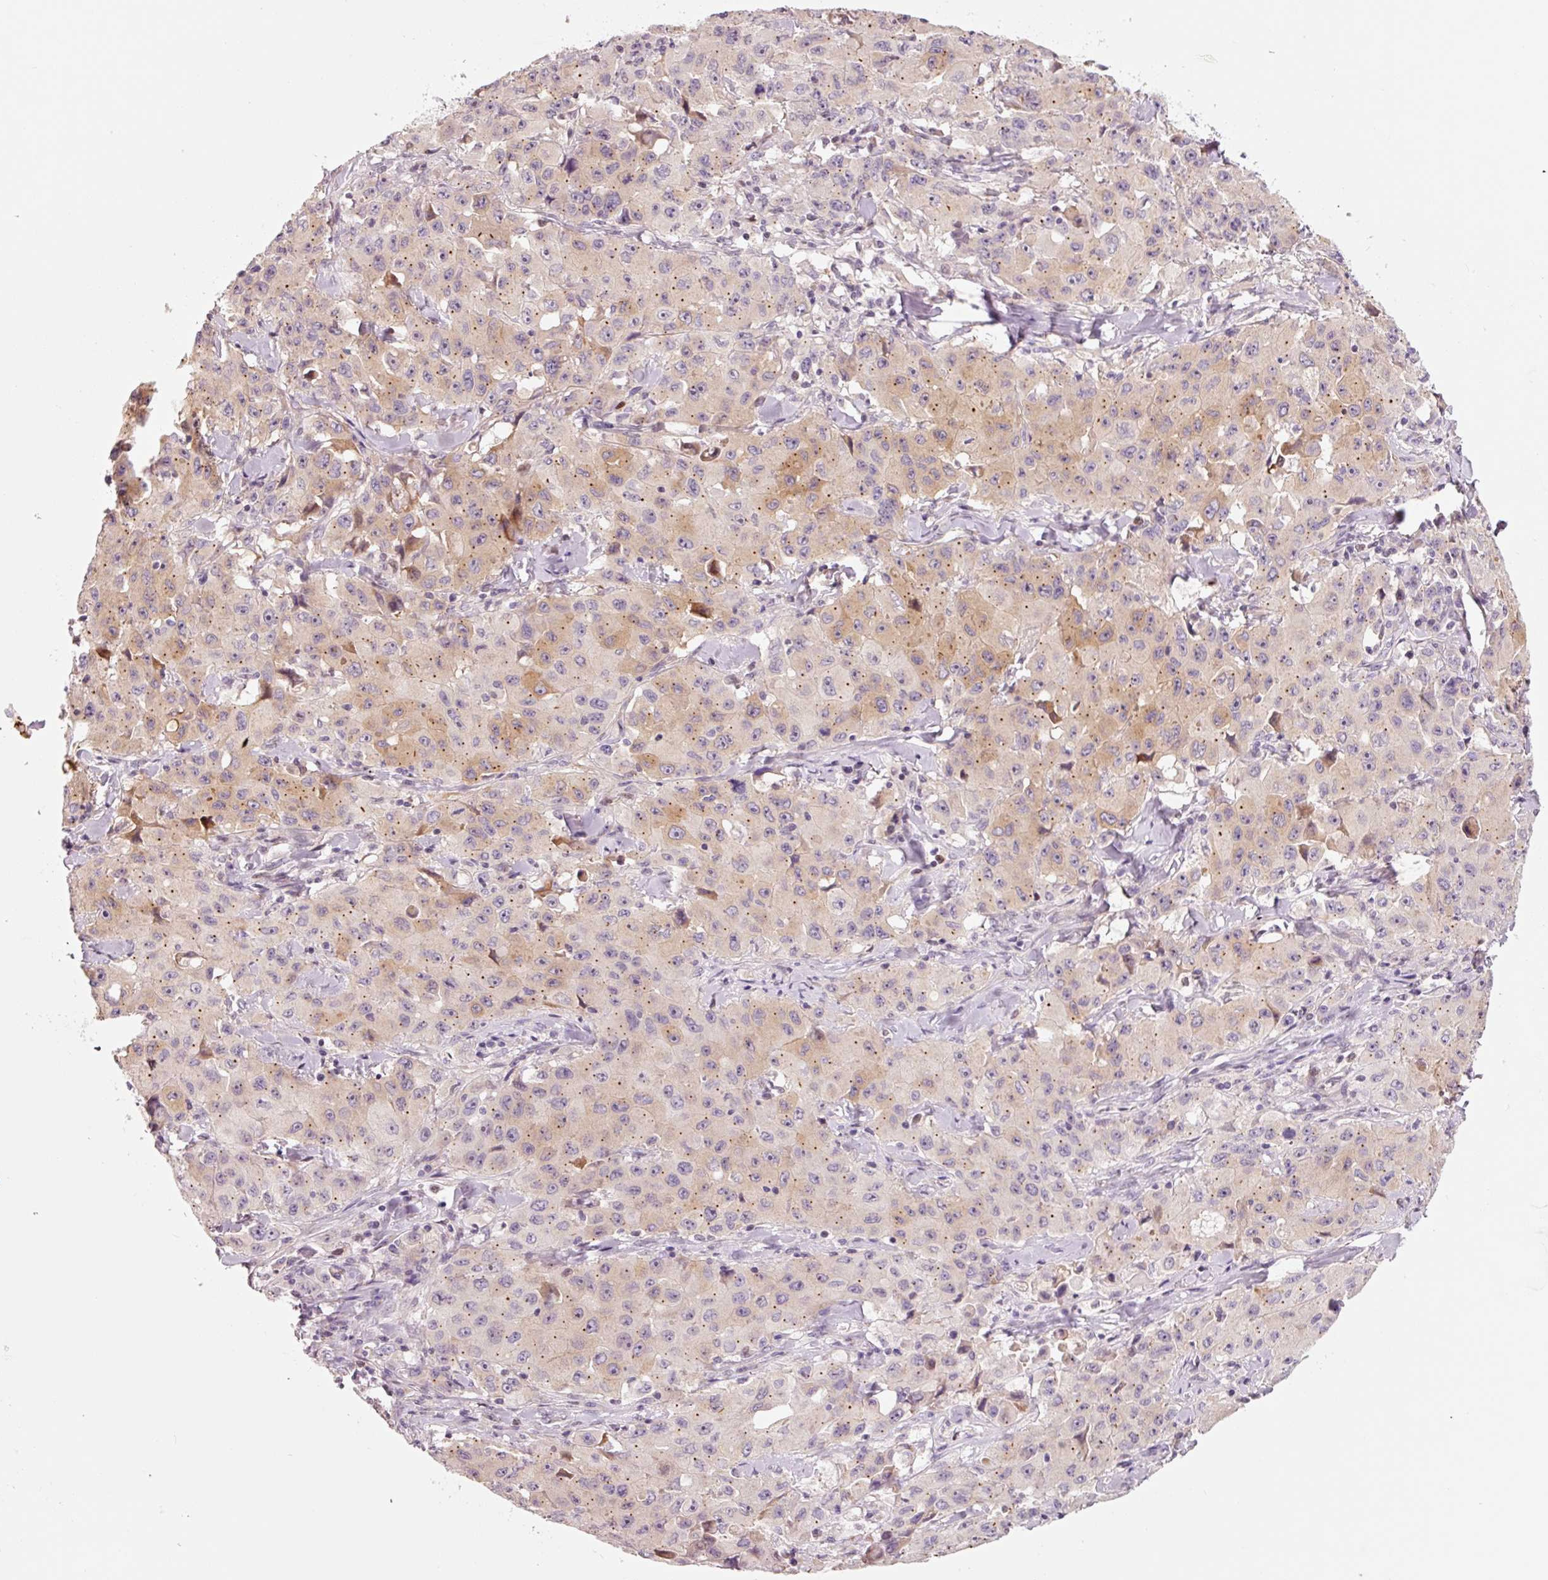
{"staining": {"intensity": "moderate", "quantity": "<25%", "location": "cytoplasmic/membranous,nuclear"}, "tissue": "lung cancer", "cell_type": "Tumor cells", "image_type": "cancer", "snomed": [{"axis": "morphology", "description": "Squamous cell carcinoma, NOS"}, {"axis": "topography", "description": "Lung"}], "caption": "Protein staining shows moderate cytoplasmic/membranous and nuclear positivity in about <25% of tumor cells in lung cancer (squamous cell carcinoma). (DAB IHC with brightfield microscopy, high magnification).", "gene": "DAPP1", "patient": {"sex": "male", "age": 63}}